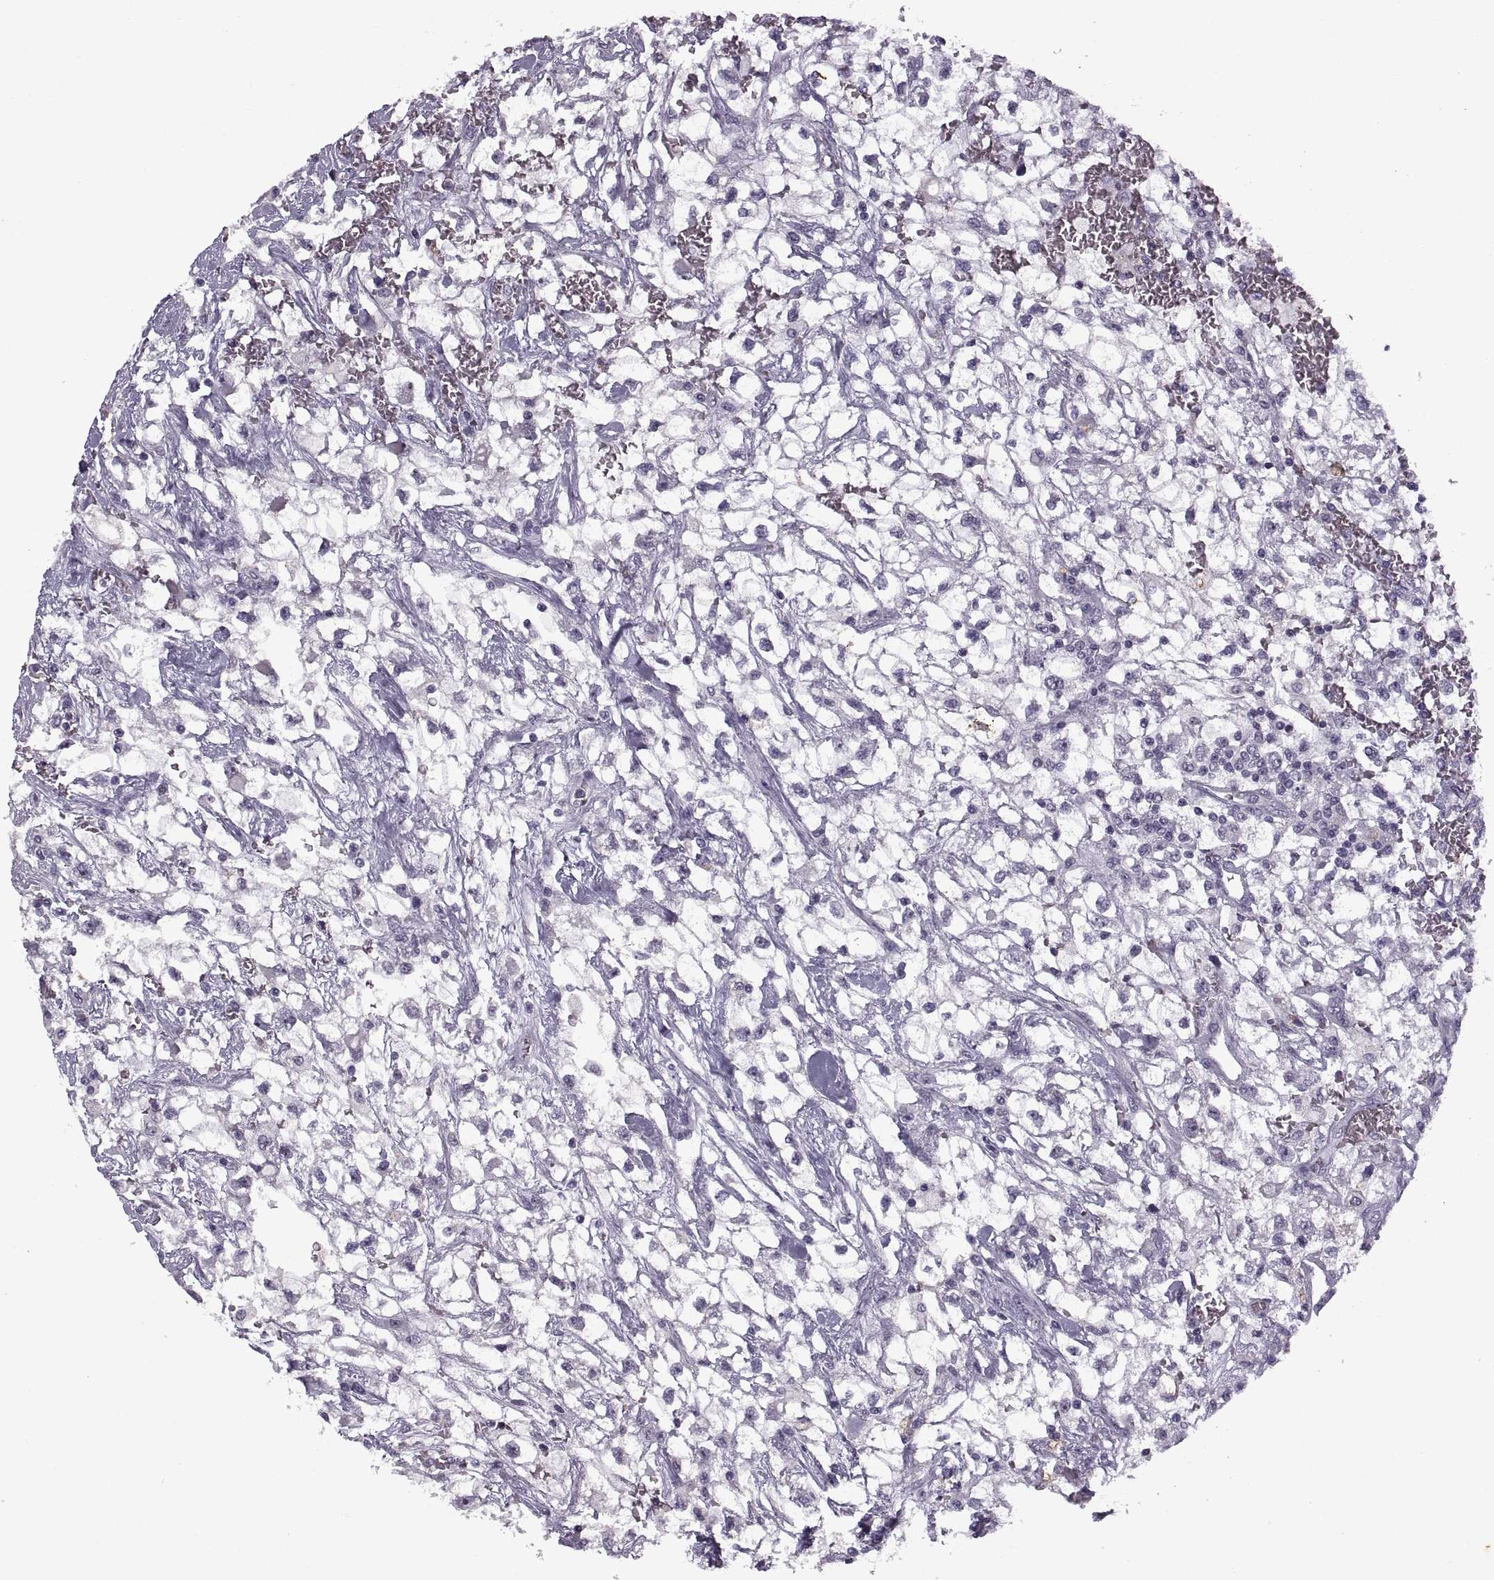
{"staining": {"intensity": "negative", "quantity": "none", "location": "none"}, "tissue": "renal cancer", "cell_type": "Tumor cells", "image_type": "cancer", "snomed": [{"axis": "morphology", "description": "Adenocarcinoma, NOS"}, {"axis": "topography", "description": "Kidney"}], "caption": "Immunohistochemical staining of renal adenocarcinoma displays no significant positivity in tumor cells.", "gene": "SINHCAF", "patient": {"sex": "male", "age": 59}}